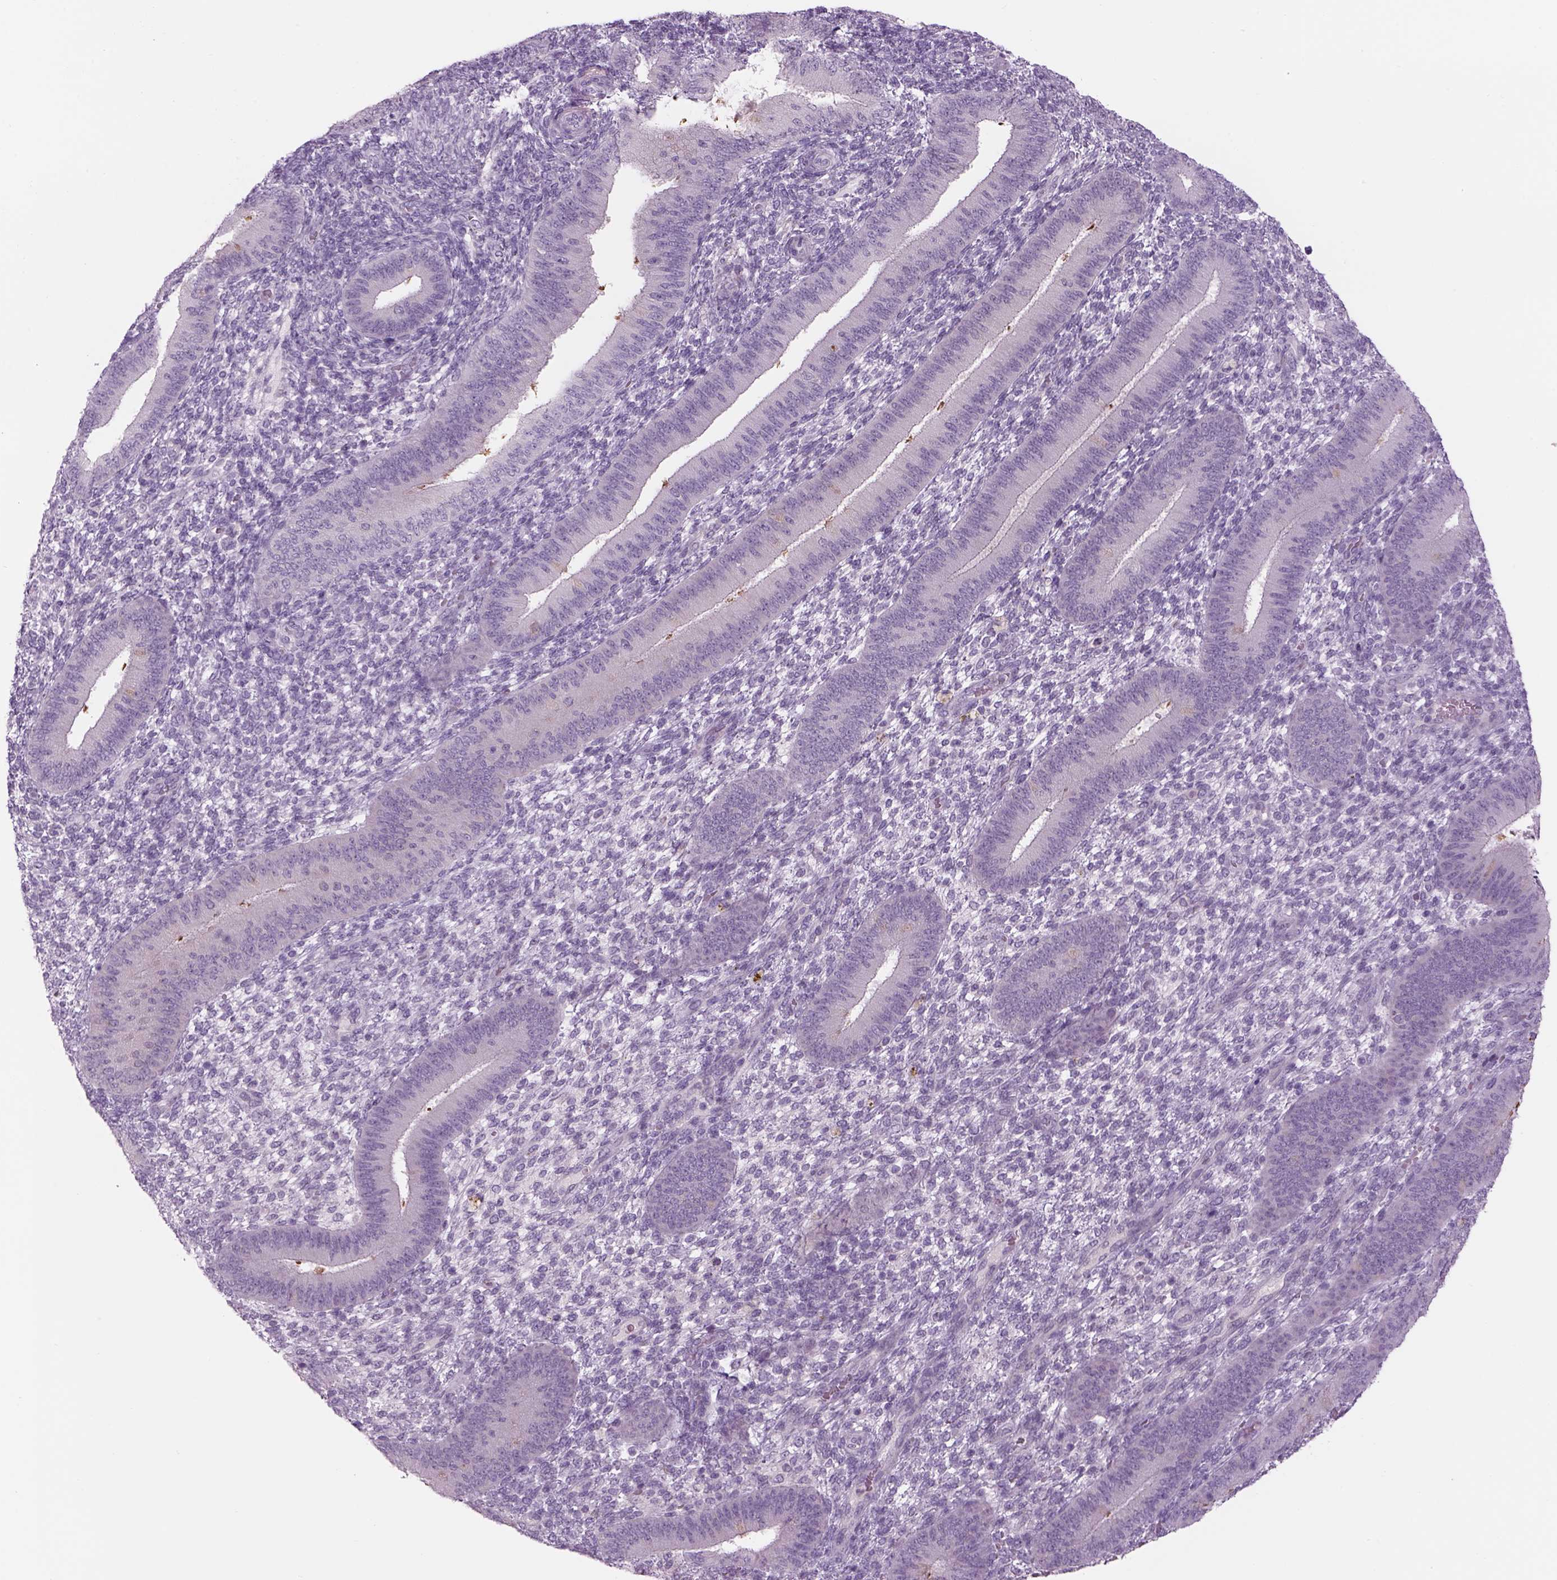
{"staining": {"intensity": "negative", "quantity": "none", "location": "none"}, "tissue": "endometrium", "cell_type": "Cells in endometrial stroma", "image_type": "normal", "snomed": [{"axis": "morphology", "description": "Normal tissue, NOS"}, {"axis": "topography", "description": "Endometrium"}], "caption": "The image displays no staining of cells in endometrial stroma in unremarkable endometrium. (Brightfield microscopy of DAB (3,3'-diaminobenzidine) immunohistochemistry (IHC) at high magnification).", "gene": "MDH1B", "patient": {"sex": "female", "age": 39}}